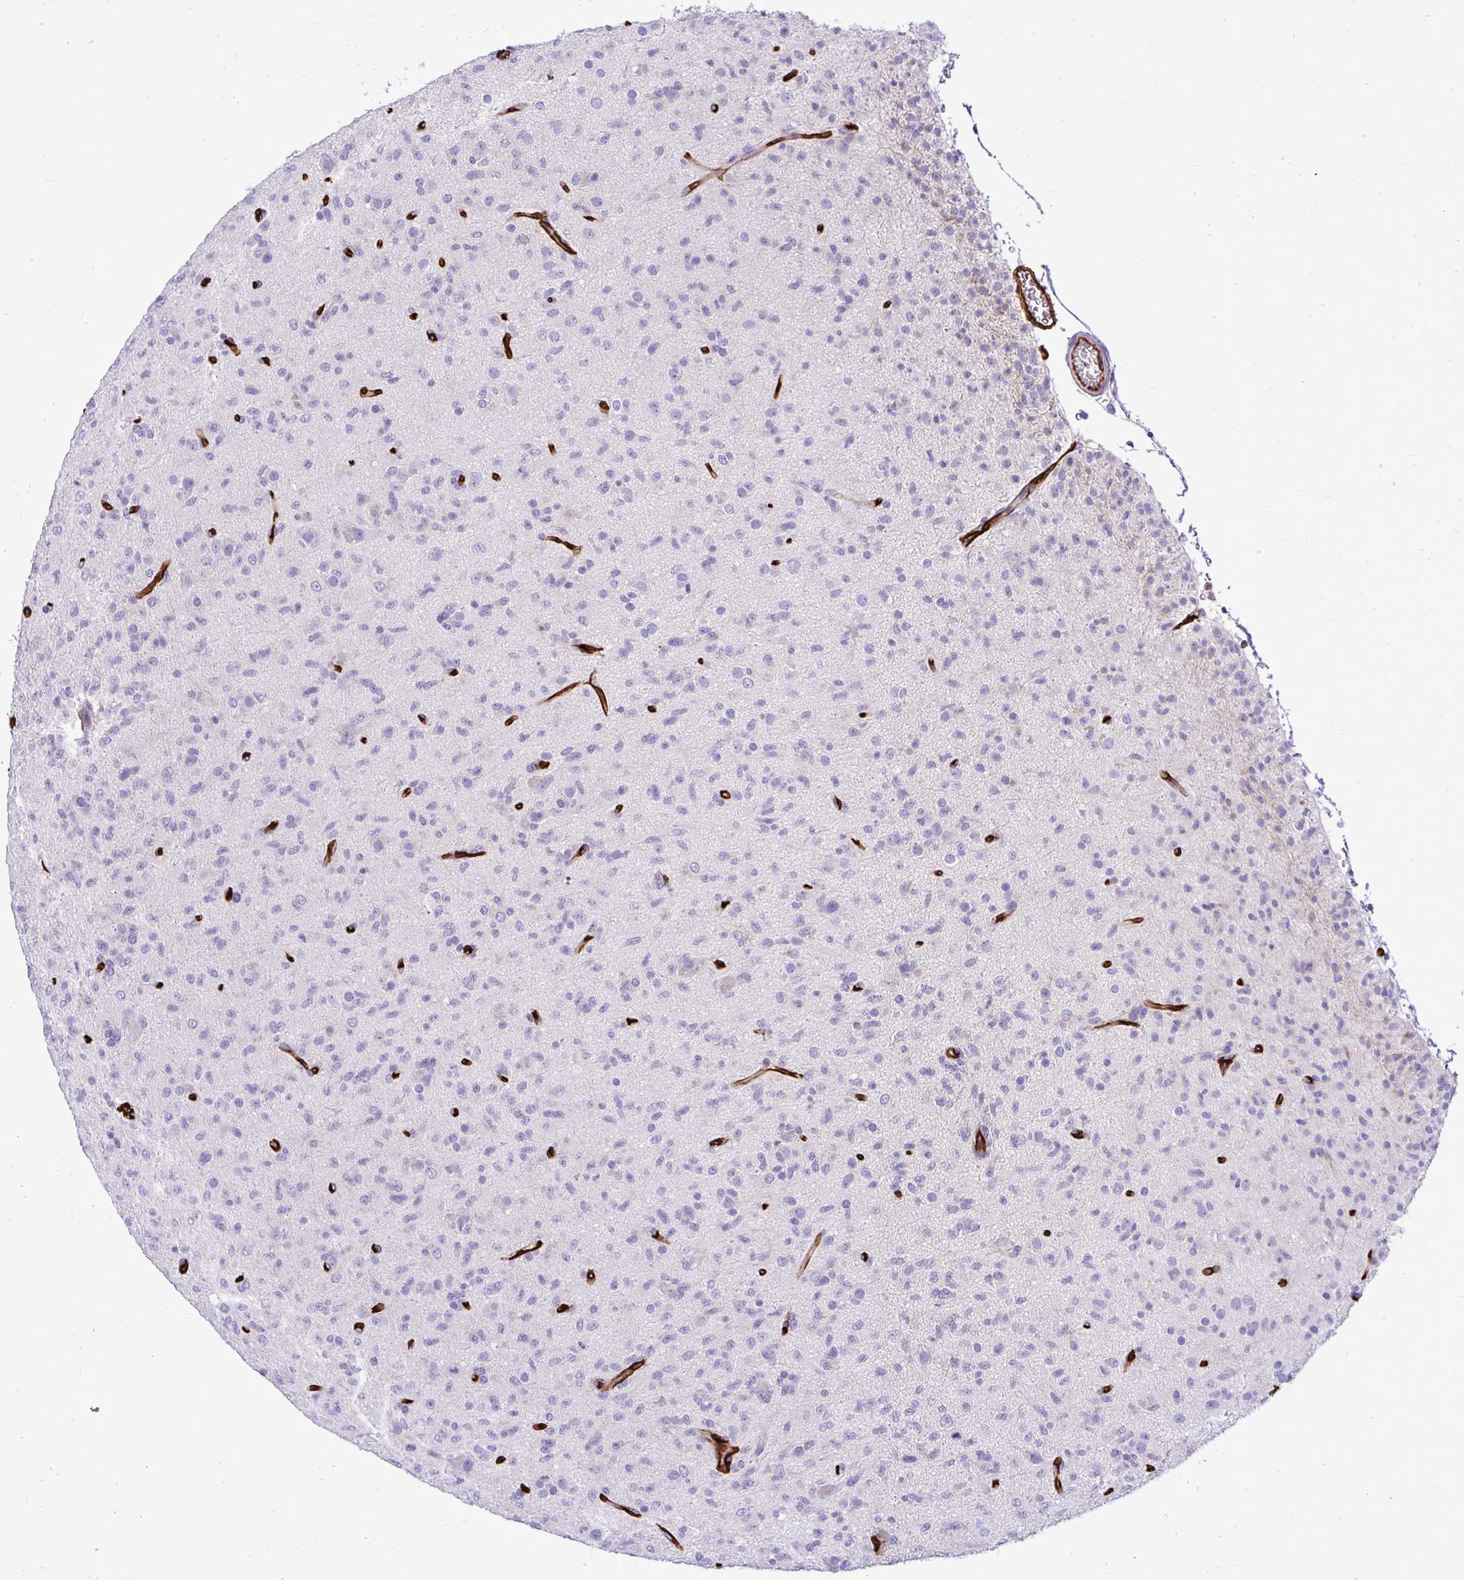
{"staining": {"intensity": "negative", "quantity": "none", "location": "none"}, "tissue": "glioma", "cell_type": "Tumor cells", "image_type": "cancer", "snomed": [{"axis": "morphology", "description": "Glioma, malignant, Low grade"}, {"axis": "topography", "description": "Brain"}], "caption": "There is no significant staining in tumor cells of low-grade glioma (malignant).", "gene": "ABCG2", "patient": {"sex": "male", "age": 65}}